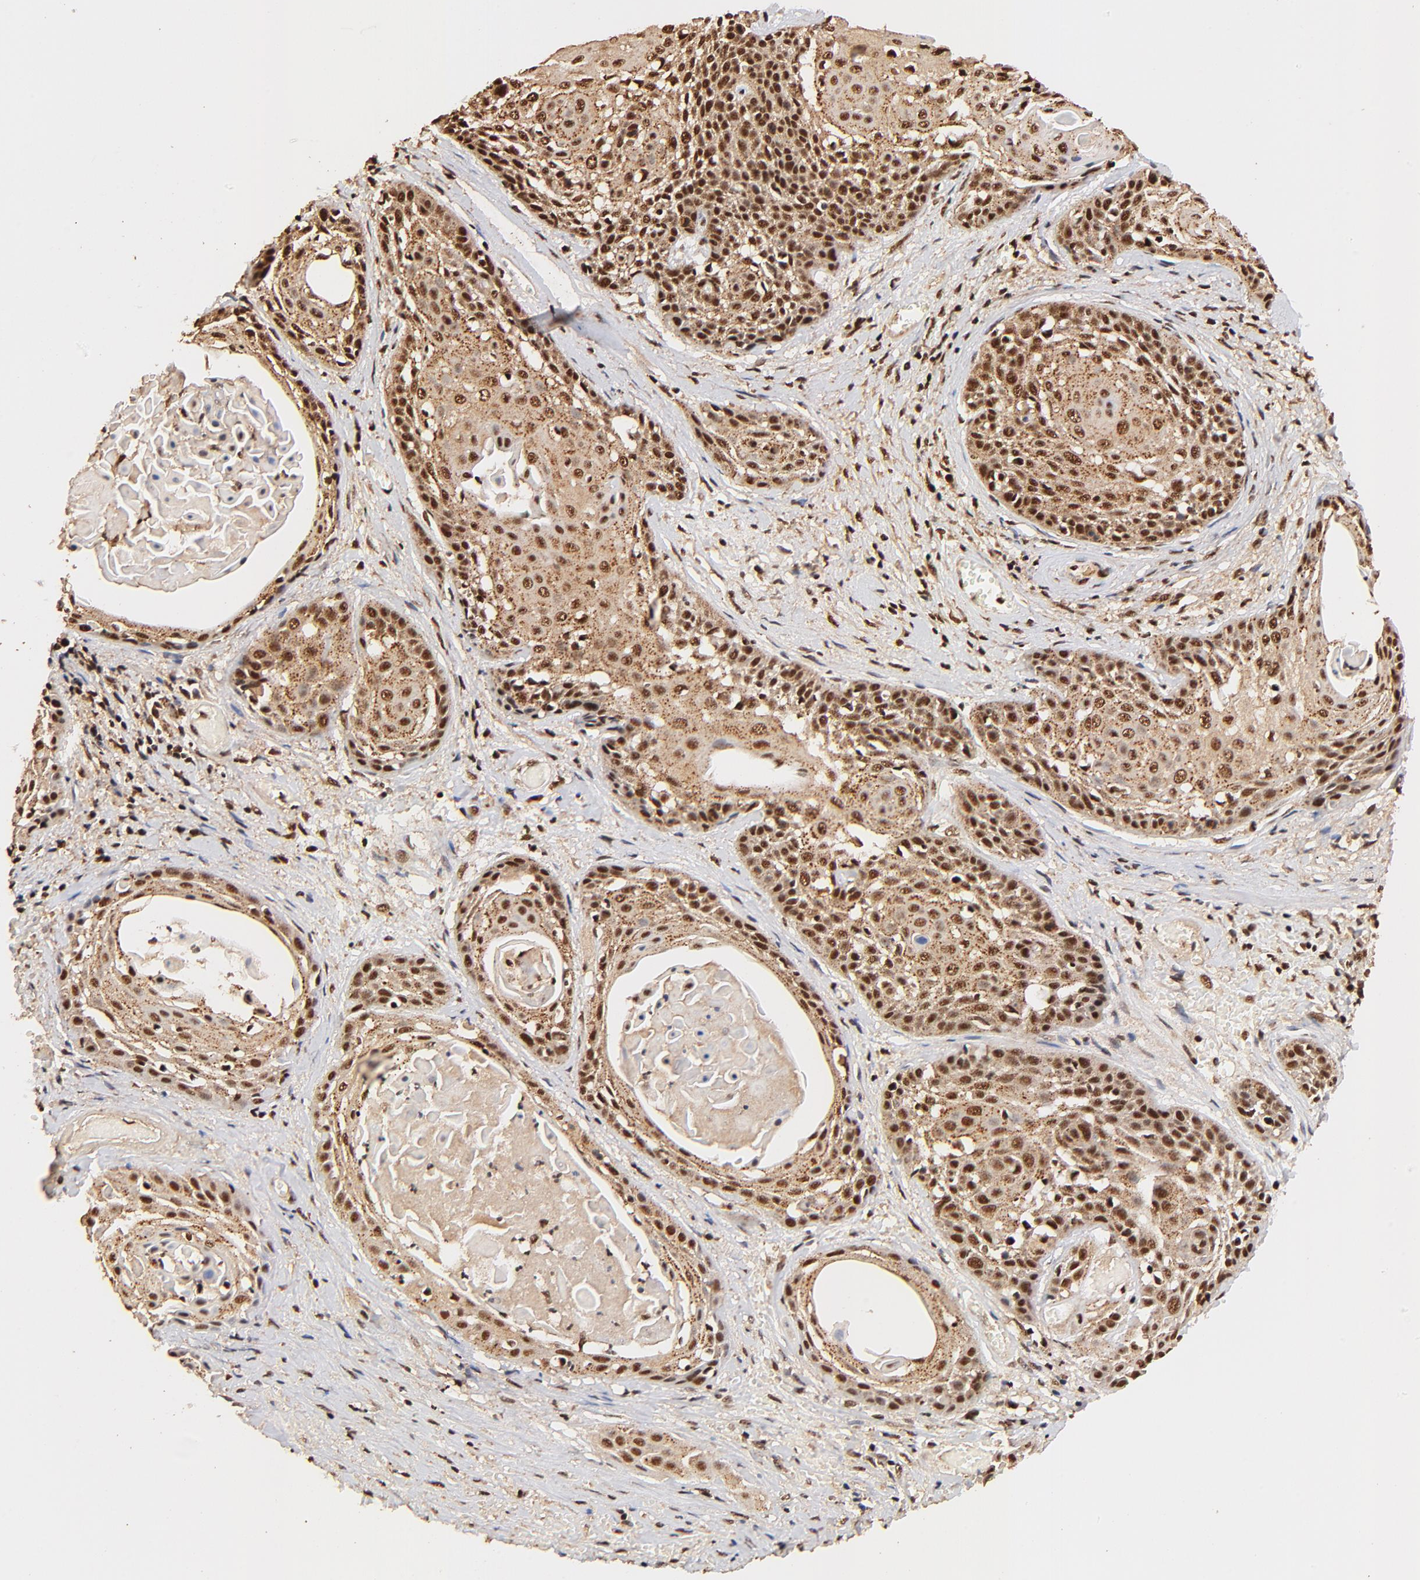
{"staining": {"intensity": "strong", "quantity": ">75%", "location": "cytoplasmic/membranous,nuclear"}, "tissue": "cervical cancer", "cell_type": "Tumor cells", "image_type": "cancer", "snomed": [{"axis": "morphology", "description": "Squamous cell carcinoma, NOS"}, {"axis": "topography", "description": "Cervix"}], "caption": "About >75% of tumor cells in cervical cancer (squamous cell carcinoma) display strong cytoplasmic/membranous and nuclear protein staining as visualized by brown immunohistochemical staining.", "gene": "MED12", "patient": {"sex": "female", "age": 57}}